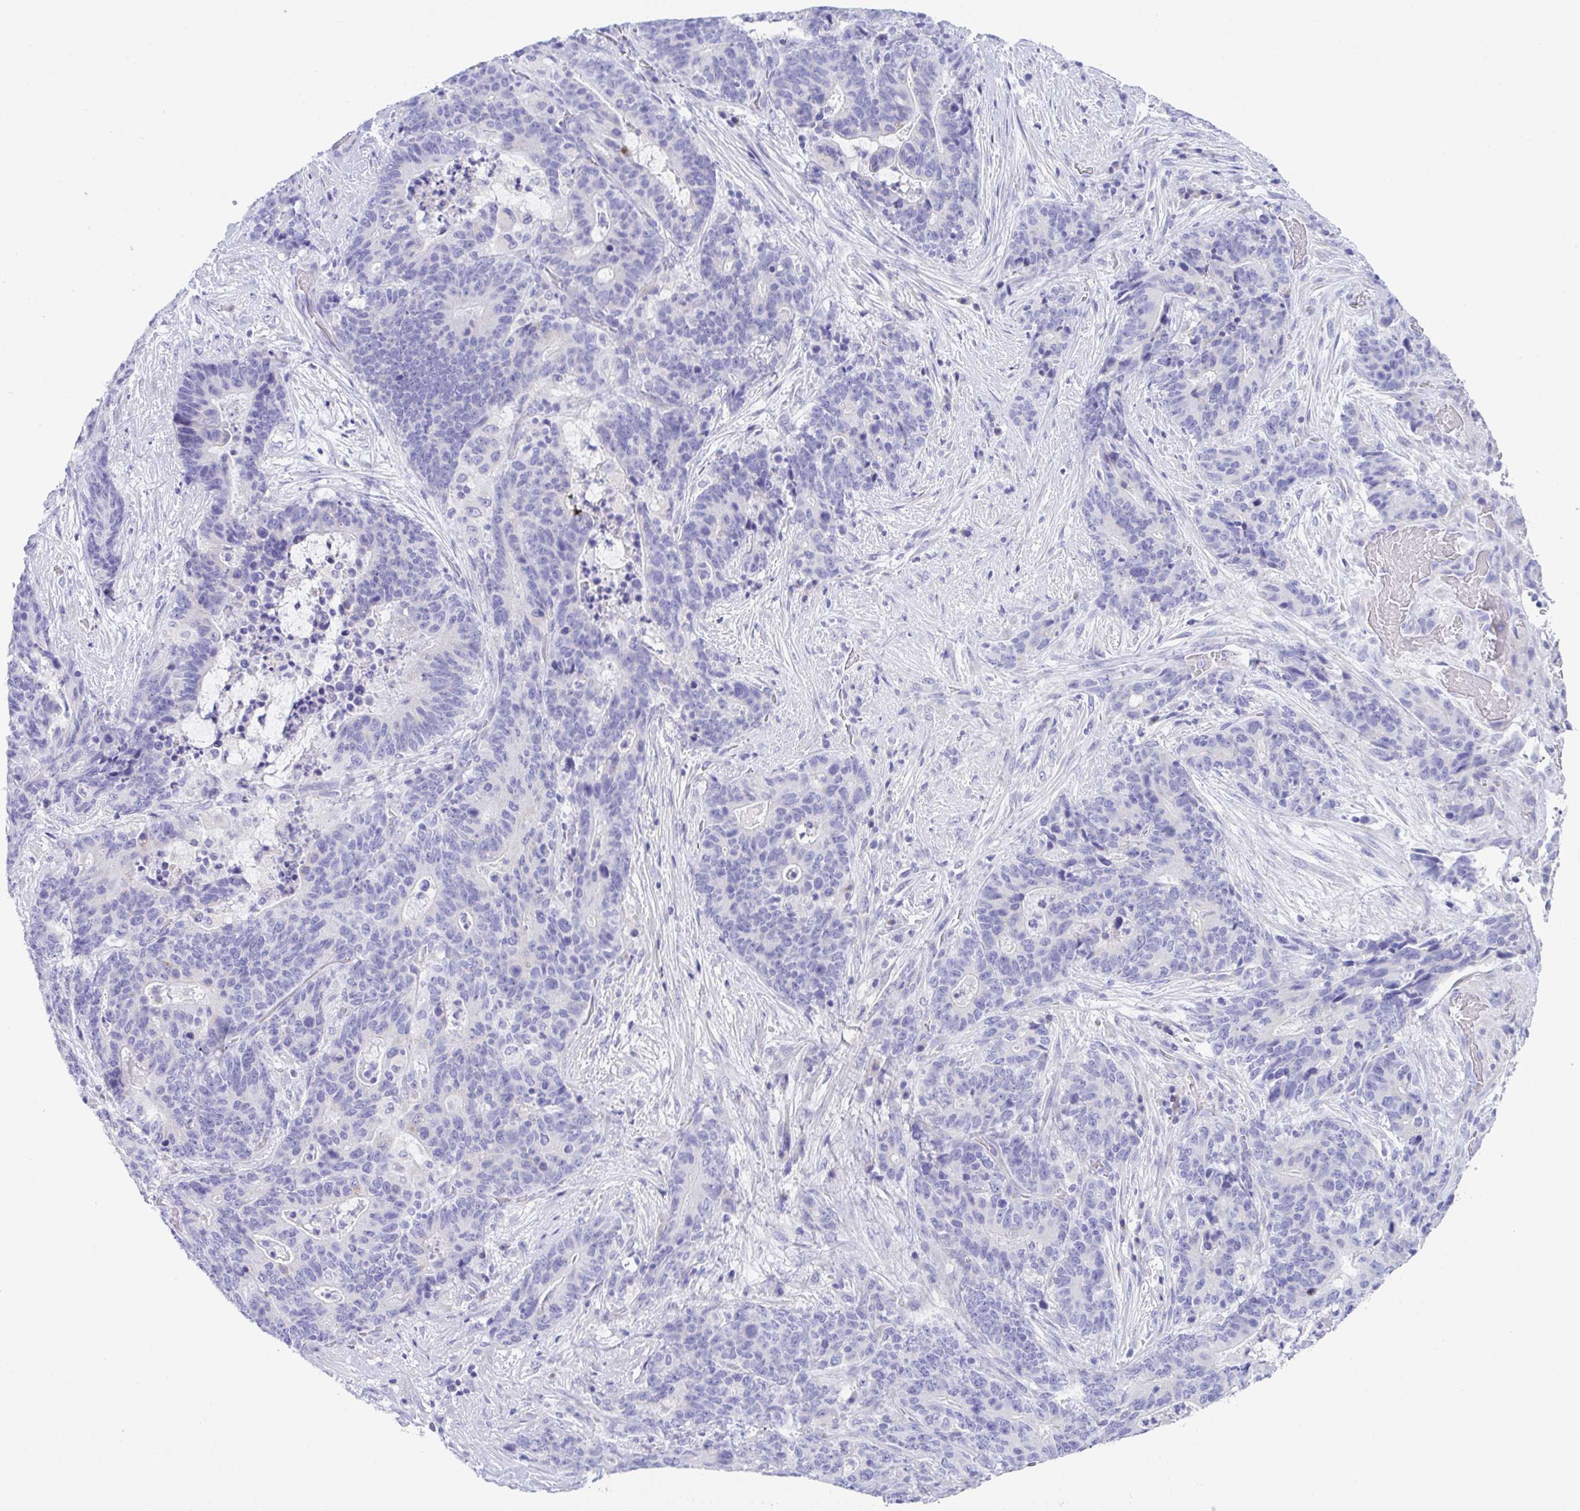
{"staining": {"intensity": "negative", "quantity": "none", "location": "none"}, "tissue": "stomach cancer", "cell_type": "Tumor cells", "image_type": "cancer", "snomed": [{"axis": "morphology", "description": "Normal tissue, NOS"}, {"axis": "morphology", "description": "Adenocarcinoma, NOS"}, {"axis": "topography", "description": "Stomach"}], "caption": "Tumor cells are negative for protein expression in human adenocarcinoma (stomach).", "gene": "TMEM106B", "patient": {"sex": "female", "age": 64}}